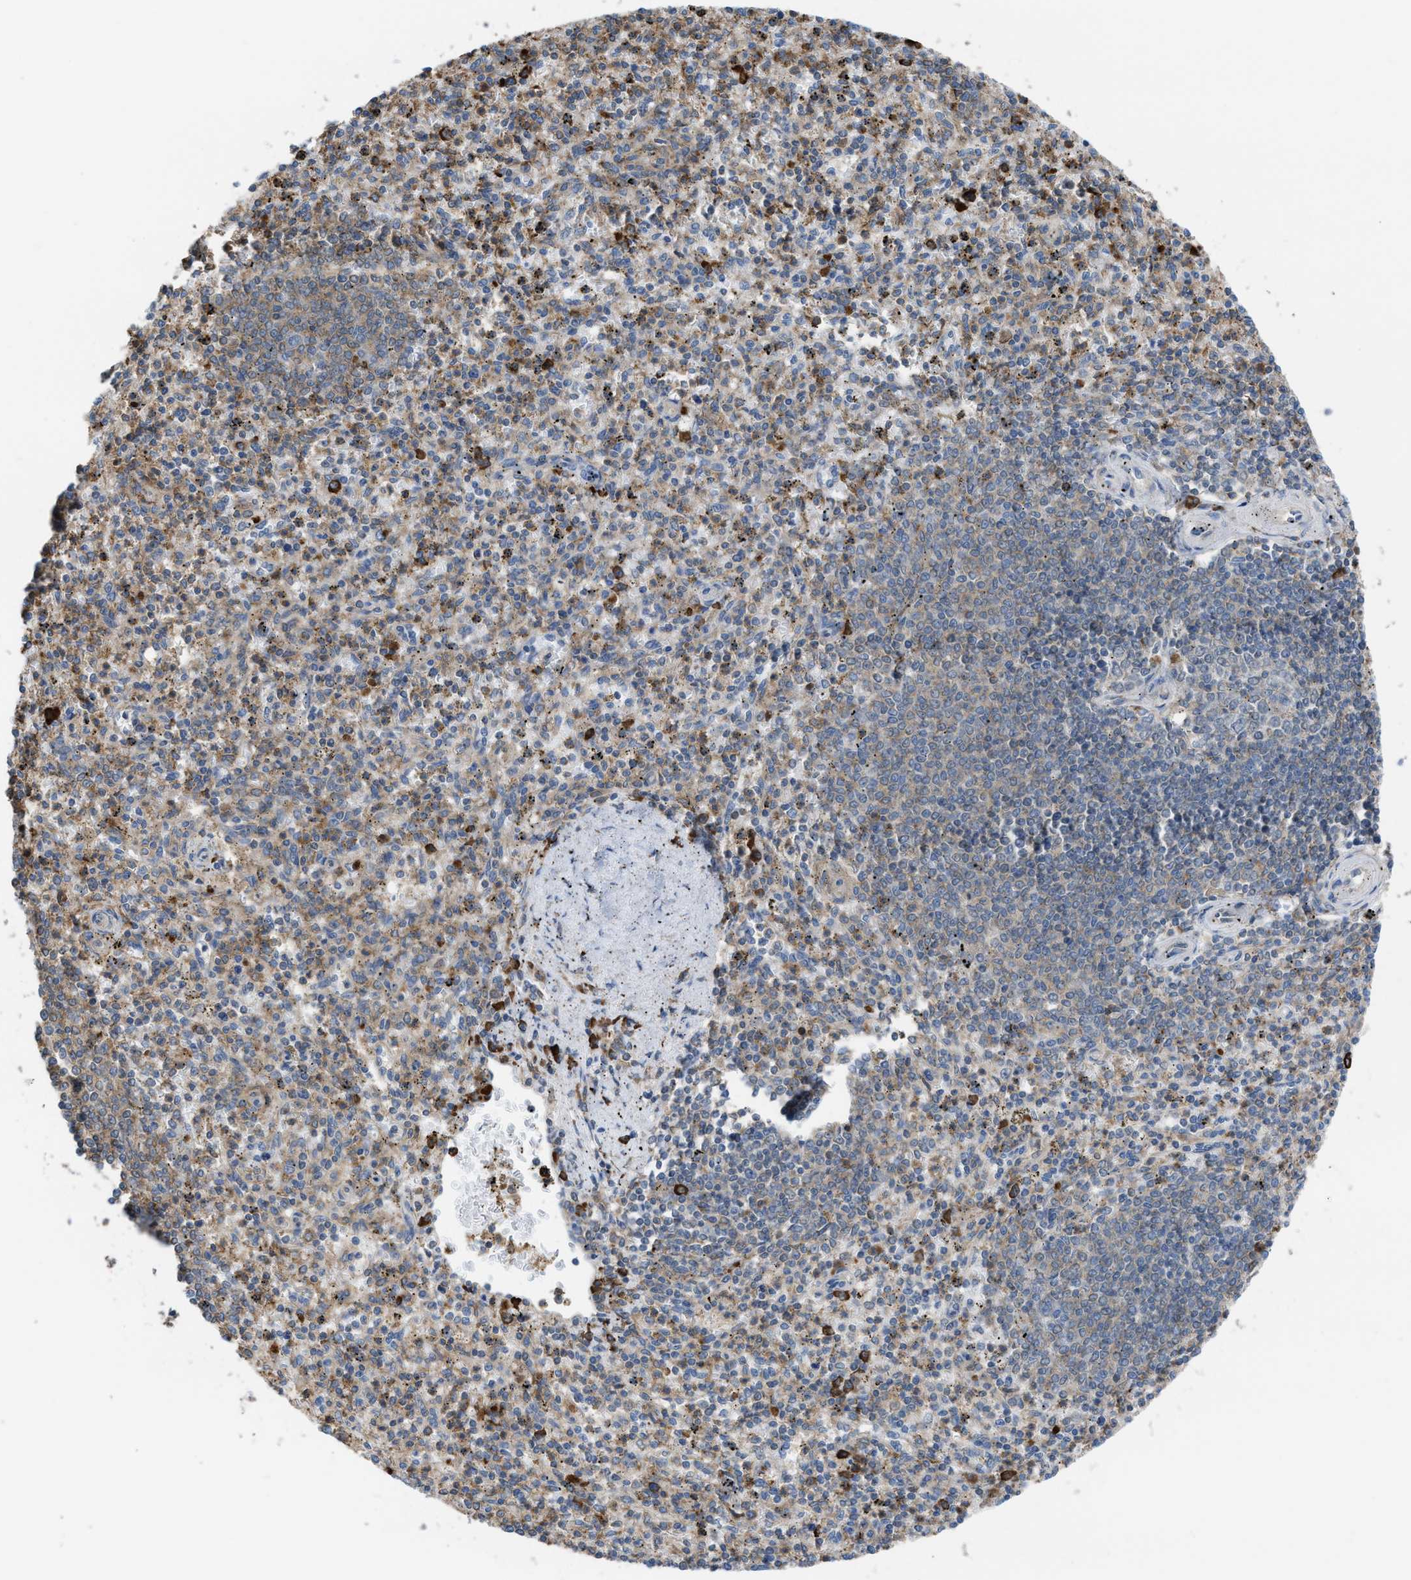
{"staining": {"intensity": "moderate", "quantity": ">75%", "location": "cytoplasmic/membranous"}, "tissue": "spleen", "cell_type": "Cells in red pulp", "image_type": "normal", "snomed": [{"axis": "morphology", "description": "Normal tissue, NOS"}, {"axis": "topography", "description": "Spleen"}], "caption": "The image demonstrates a brown stain indicating the presence of a protein in the cytoplasmic/membranous of cells in red pulp in spleen. The staining is performed using DAB (3,3'-diaminobenzidine) brown chromogen to label protein expression. The nuclei are counter-stained blue using hematoxylin.", "gene": "PLAA", "patient": {"sex": "male", "age": 72}}